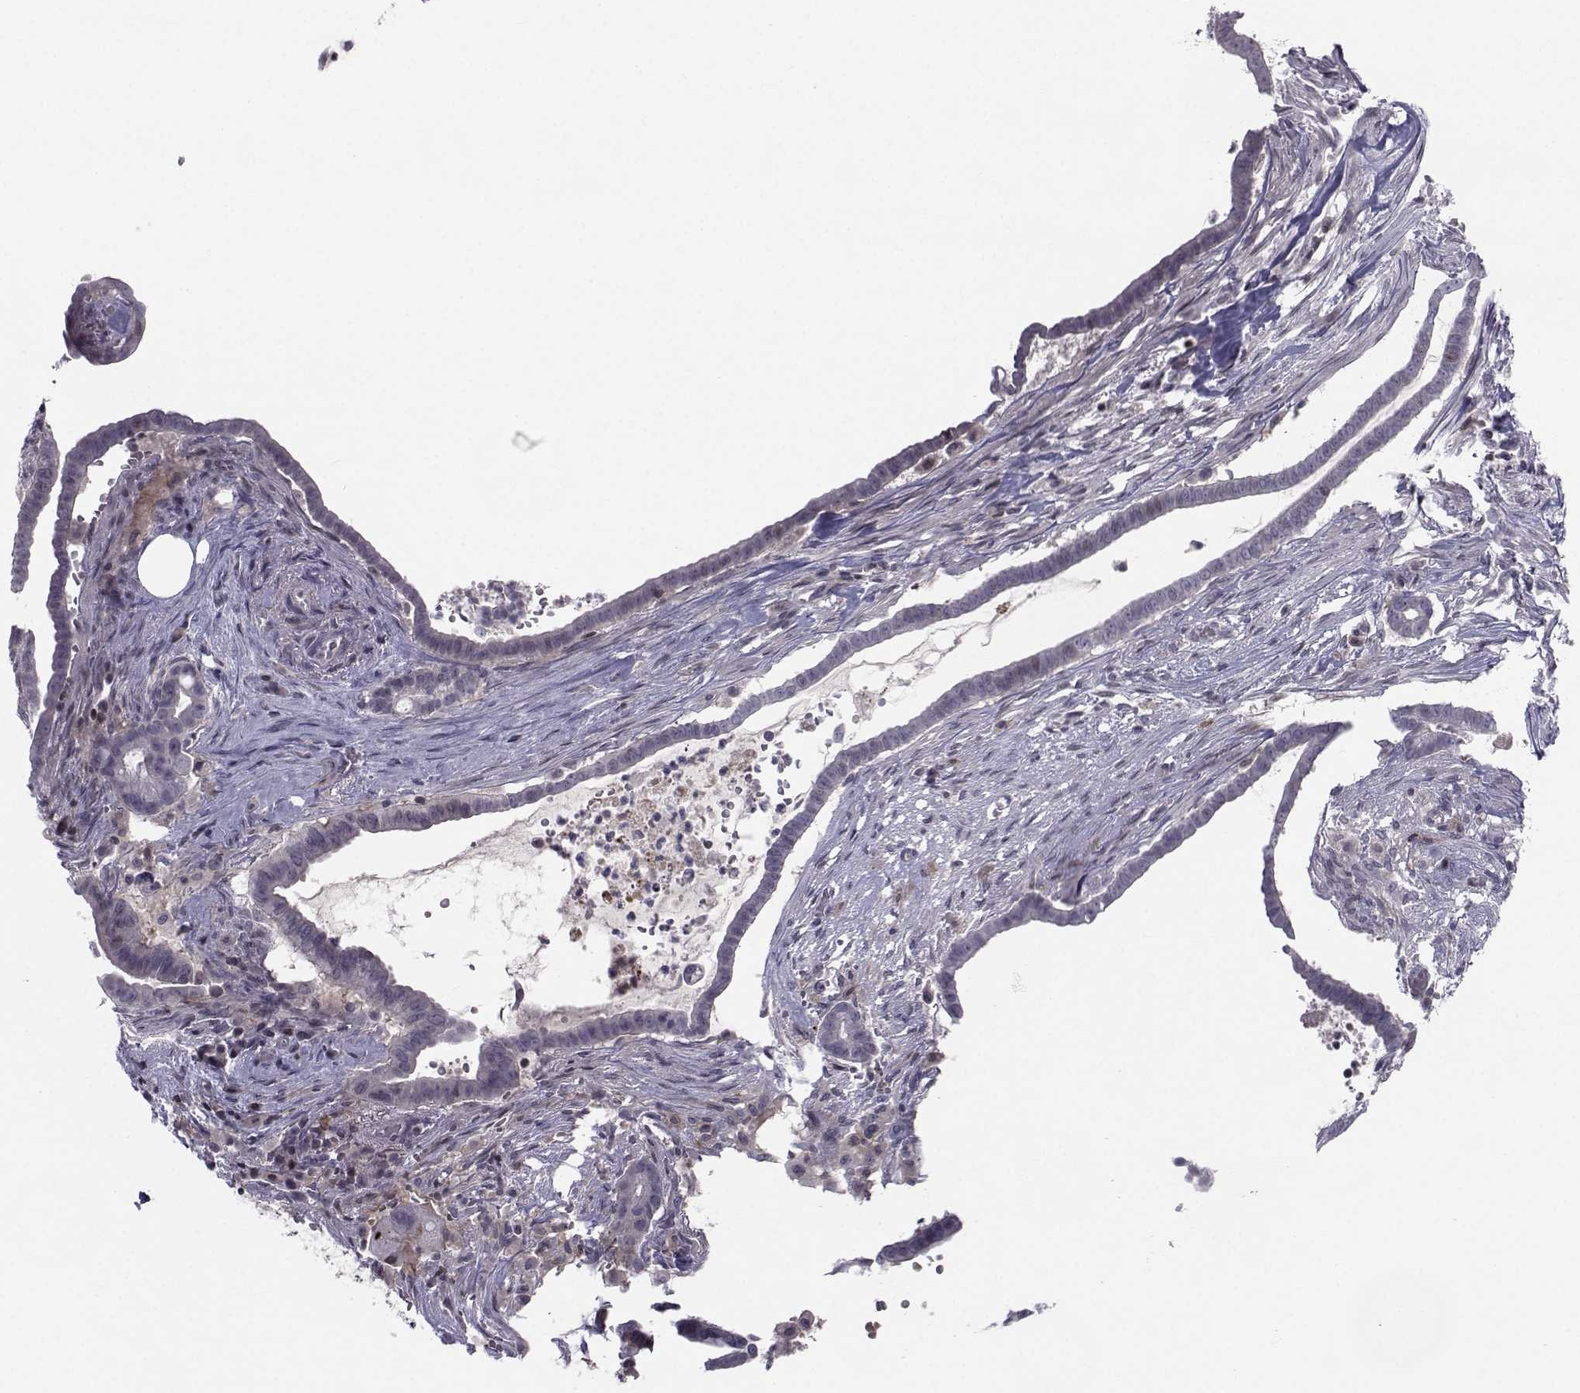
{"staining": {"intensity": "negative", "quantity": "none", "location": "none"}, "tissue": "pancreatic cancer", "cell_type": "Tumor cells", "image_type": "cancer", "snomed": [{"axis": "morphology", "description": "Adenocarcinoma, NOS"}, {"axis": "topography", "description": "Pancreas"}], "caption": "Pancreatic adenocarcinoma was stained to show a protein in brown. There is no significant staining in tumor cells. (DAB (3,3'-diaminobenzidine) IHC visualized using brightfield microscopy, high magnification).", "gene": "PCP4L1", "patient": {"sex": "male", "age": 61}}